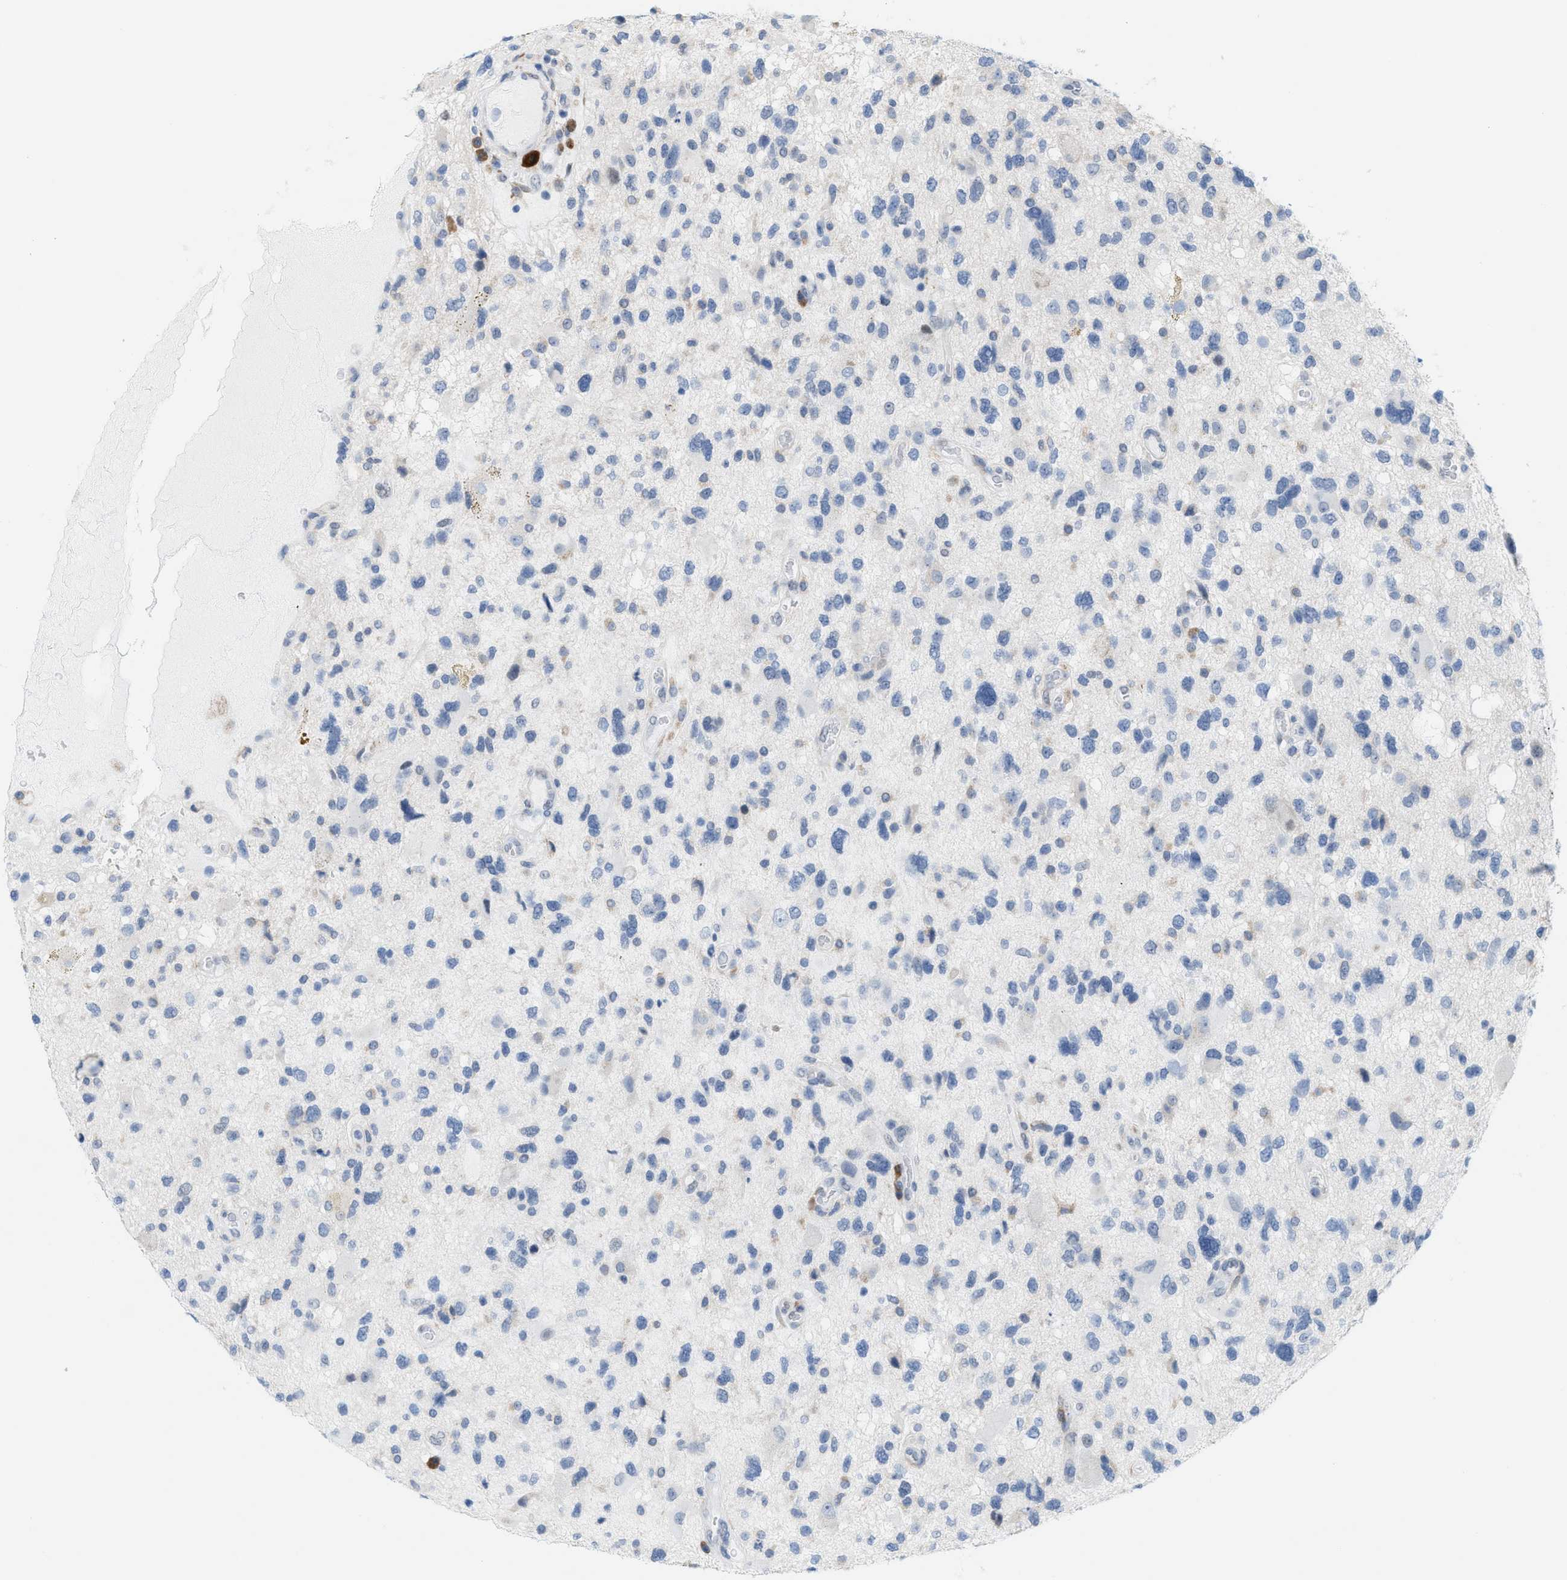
{"staining": {"intensity": "negative", "quantity": "none", "location": "none"}, "tissue": "glioma", "cell_type": "Tumor cells", "image_type": "cancer", "snomed": [{"axis": "morphology", "description": "Glioma, malignant, High grade"}, {"axis": "topography", "description": "Brain"}], "caption": "The photomicrograph displays no staining of tumor cells in high-grade glioma (malignant).", "gene": "KIFC3", "patient": {"sex": "male", "age": 33}}